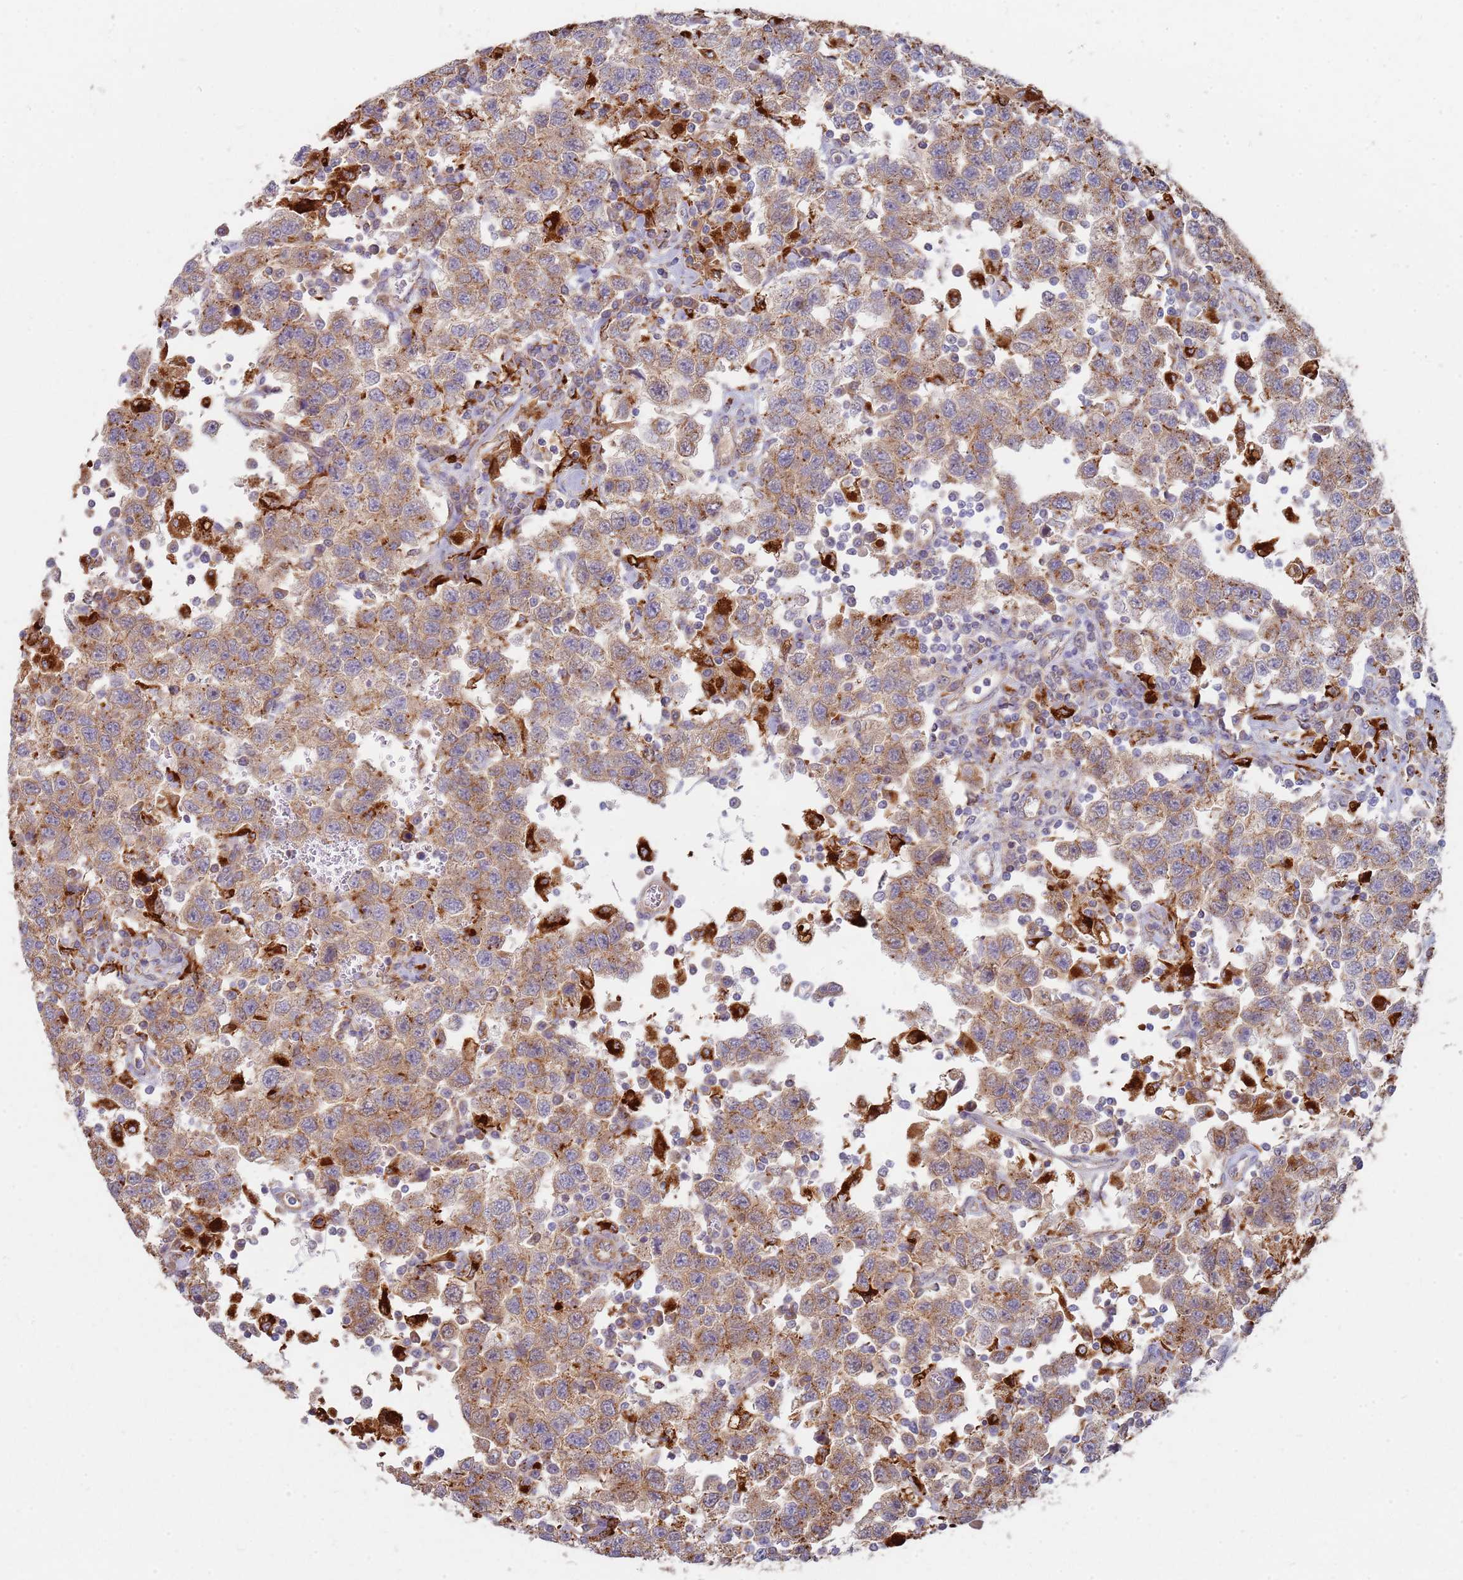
{"staining": {"intensity": "moderate", "quantity": "25%-75%", "location": "cytoplasmic/membranous"}, "tissue": "testis cancer", "cell_type": "Tumor cells", "image_type": "cancer", "snomed": [{"axis": "morphology", "description": "Seminoma, NOS"}, {"axis": "topography", "description": "Testis"}], "caption": "Human testis cancer stained with a brown dye displays moderate cytoplasmic/membranous positive positivity in approximately 25%-75% of tumor cells.", "gene": "TMEM229B", "patient": {"sex": "male", "age": 41}}